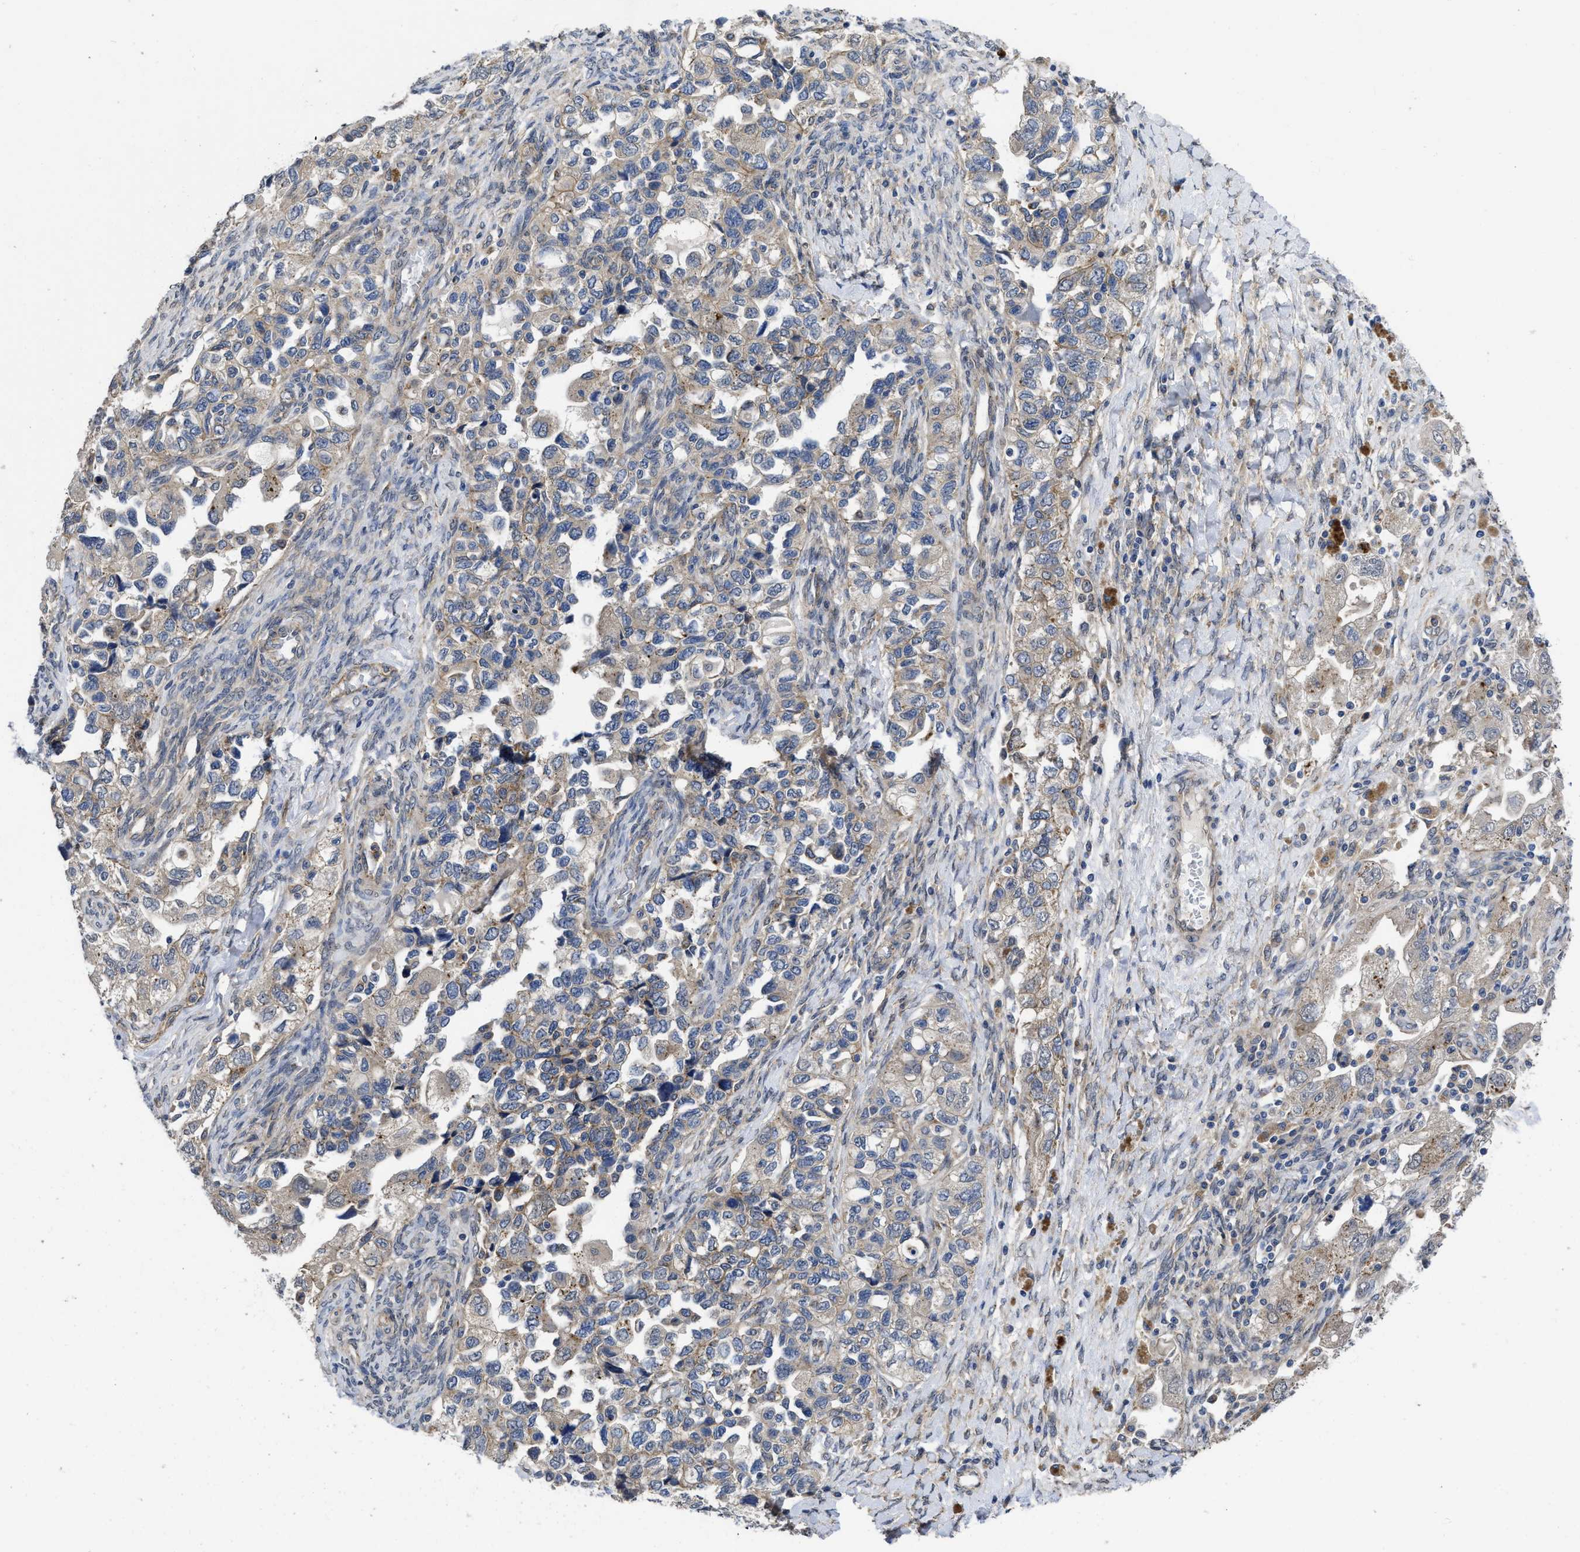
{"staining": {"intensity": "weak", "quantity": "<25%", "location": "cytoplasmic/membranous"}, "tissue": "ovarian cancer", "cell_type": "Tumor cells", "image_type": "cancer", "snomed": [{"axis": "morphology", "description": "Carcinoma, NOS"}, {"axis": "morphology", "description": "Cystadenocarcinoma, serous, NOS"}, {"axis": "topography", "description": "Ovary"}], "caption": "Immunohistochemical staining of human ovarian cancer displays no significant positivity in tumor cells.", "gene": "PKD2", "patient": {"sex": "female", "age": 69}}